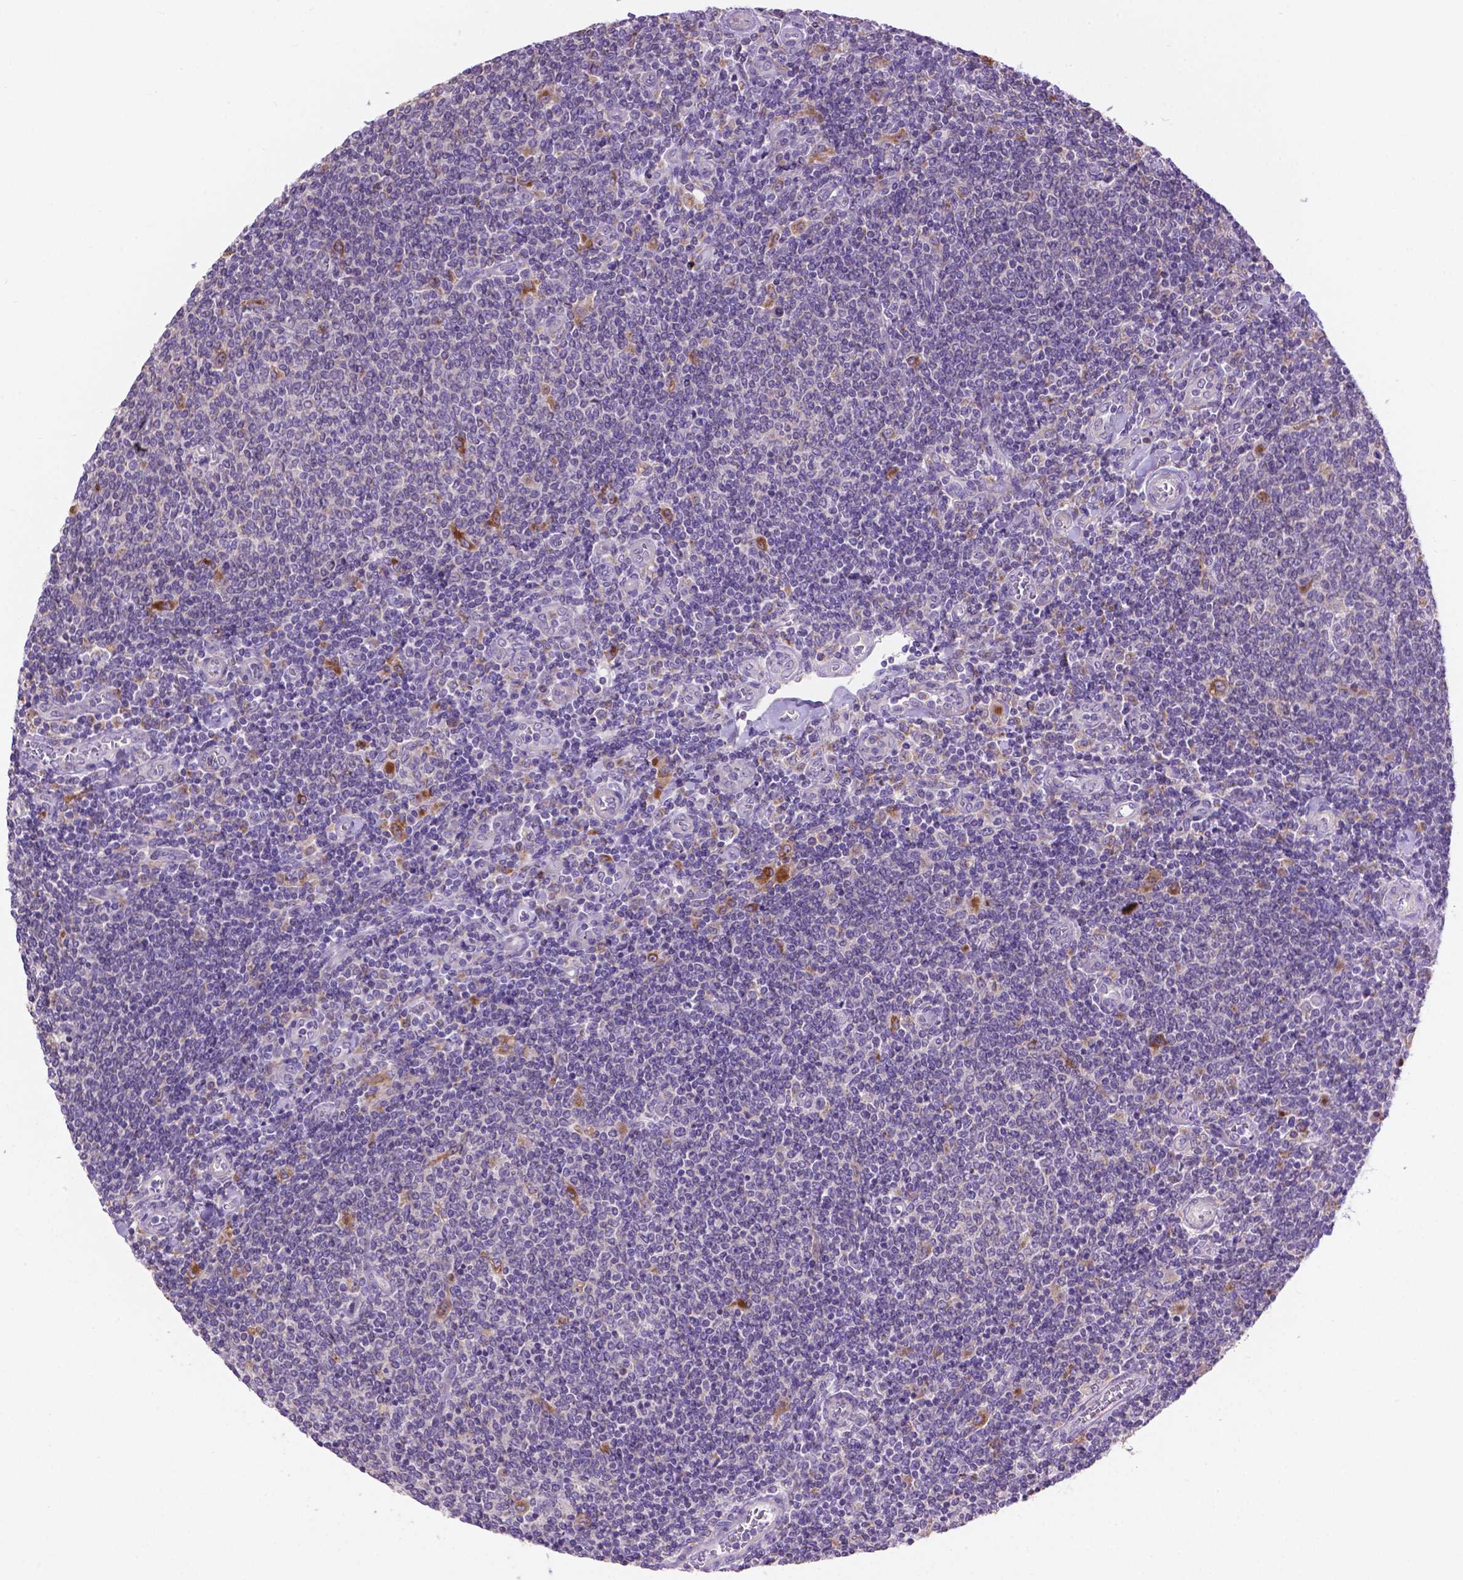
{"staining": {"intensity": "negative", "quantity": "none", "location": "none"}, "tissue": "lymphoma", "cell_type": "Tumor cells", "image_type": "cancer", "snomed": [{"axis": "morphology", "description": "Malignant lymphoma, non-Hodgkin's type, Low grade"}, {"axis": "topography", "description": "Lymph node"}], "caption": "This image is of lymphoma stained with immunohistochemistry (IHC) to label a protein in brown with the nuclei are counter-stained blue. There is no staining in tumor cells.", "gene": "CDH7", "patient": {"sex": "male", "age": 52}}